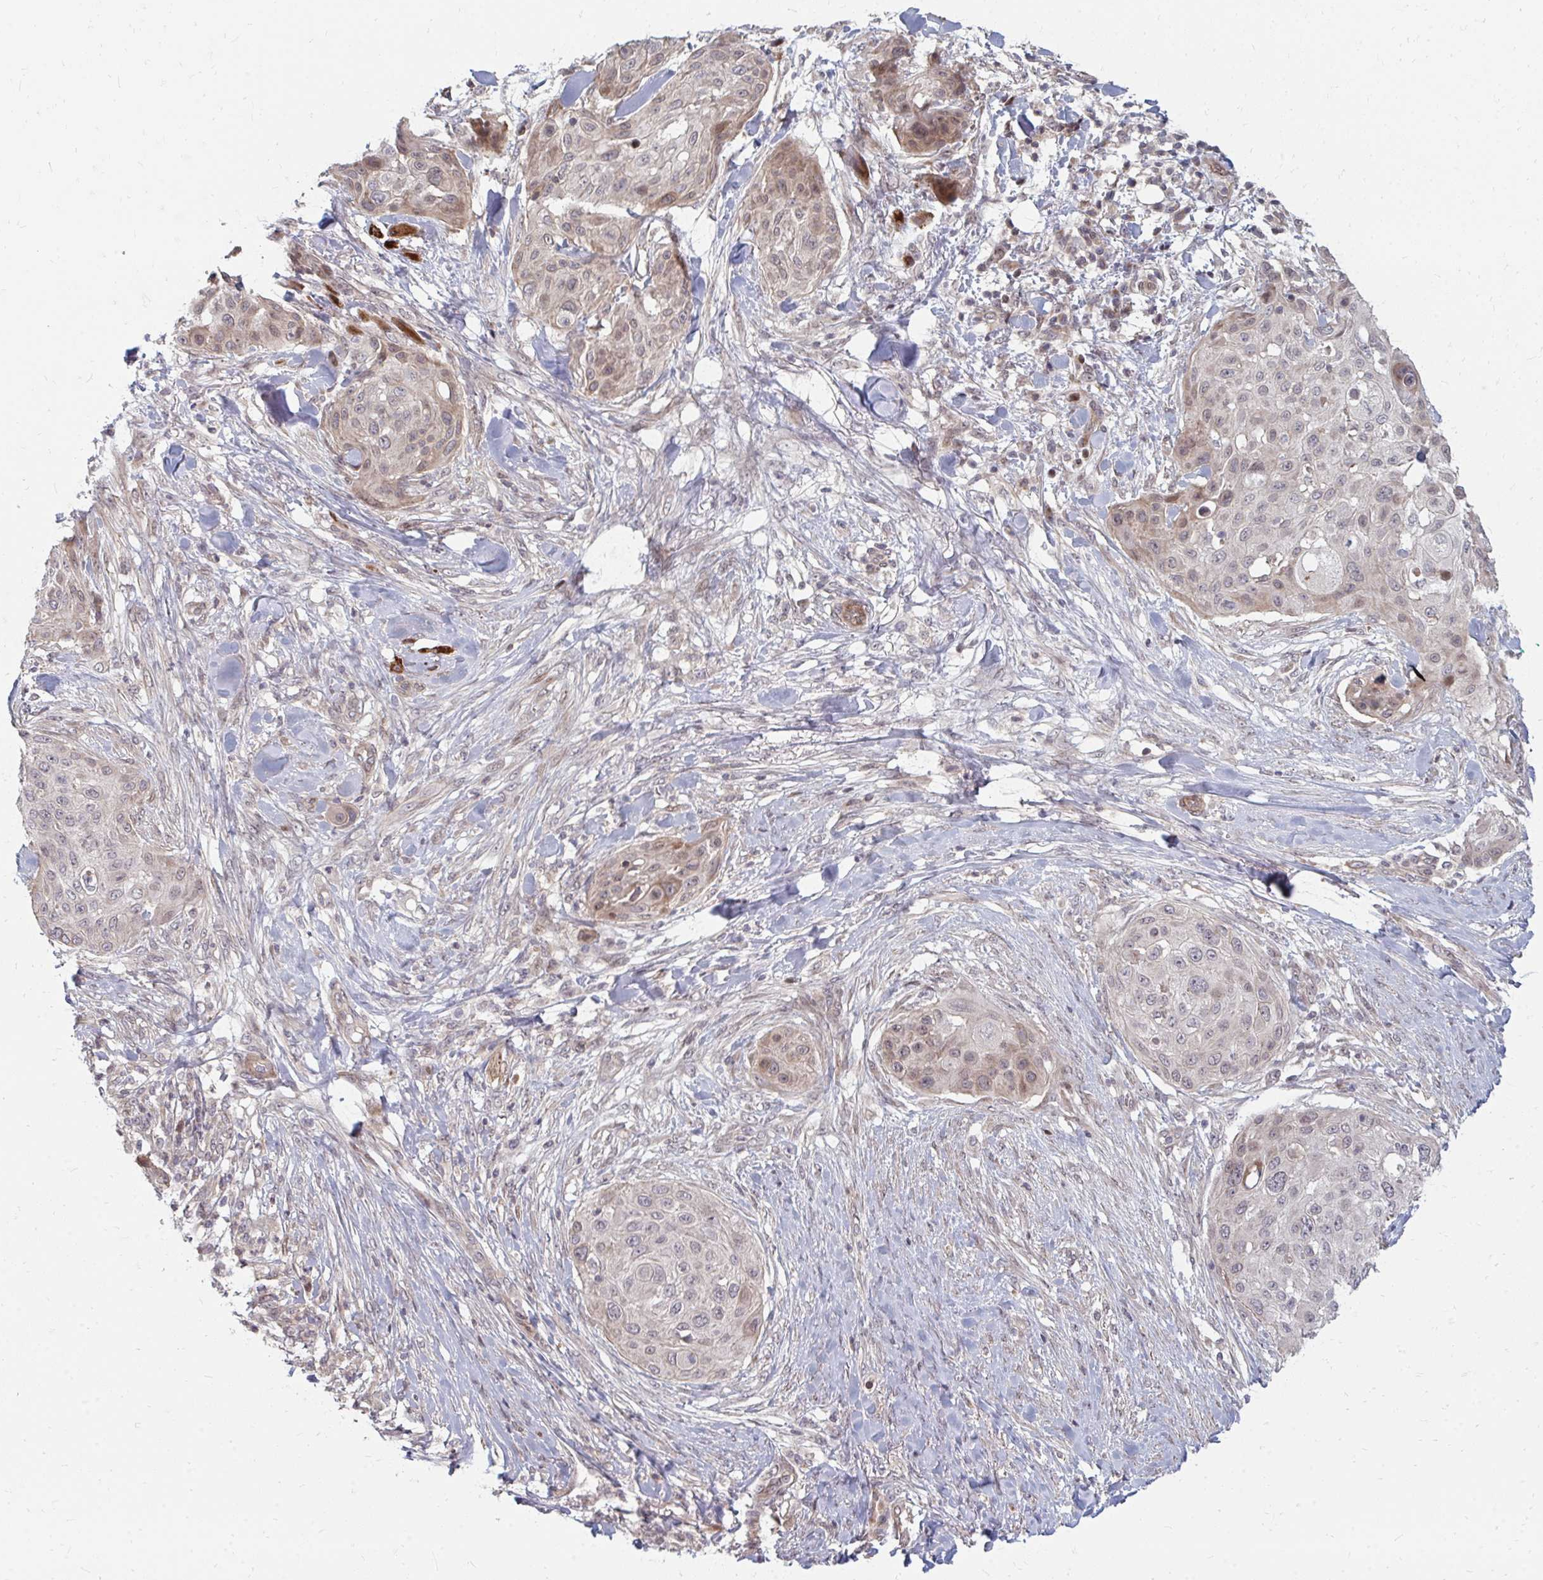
{"staining": {"intensity": "weak", "quantity": "25%-75%", "location": "cytoplasmic/membranous"}, "tissue": "skin cancer", "cell_type": "Tumor cells", "image_type": "cancer", "snomed": [{"axis": "morphology", "description": "Squamous cell carcinoma, NOS"}, {"axis": "topography", "description": "Skin"}], "caption": "Immunohistochemical staining of squamous cell carcinoma (skin) exhibits weak cytoplasmic/membranous protein staining in about 25%-75% of tumor cells.", "gene": "ZNF285", "patient": {"sex": "female", "age": 87}}